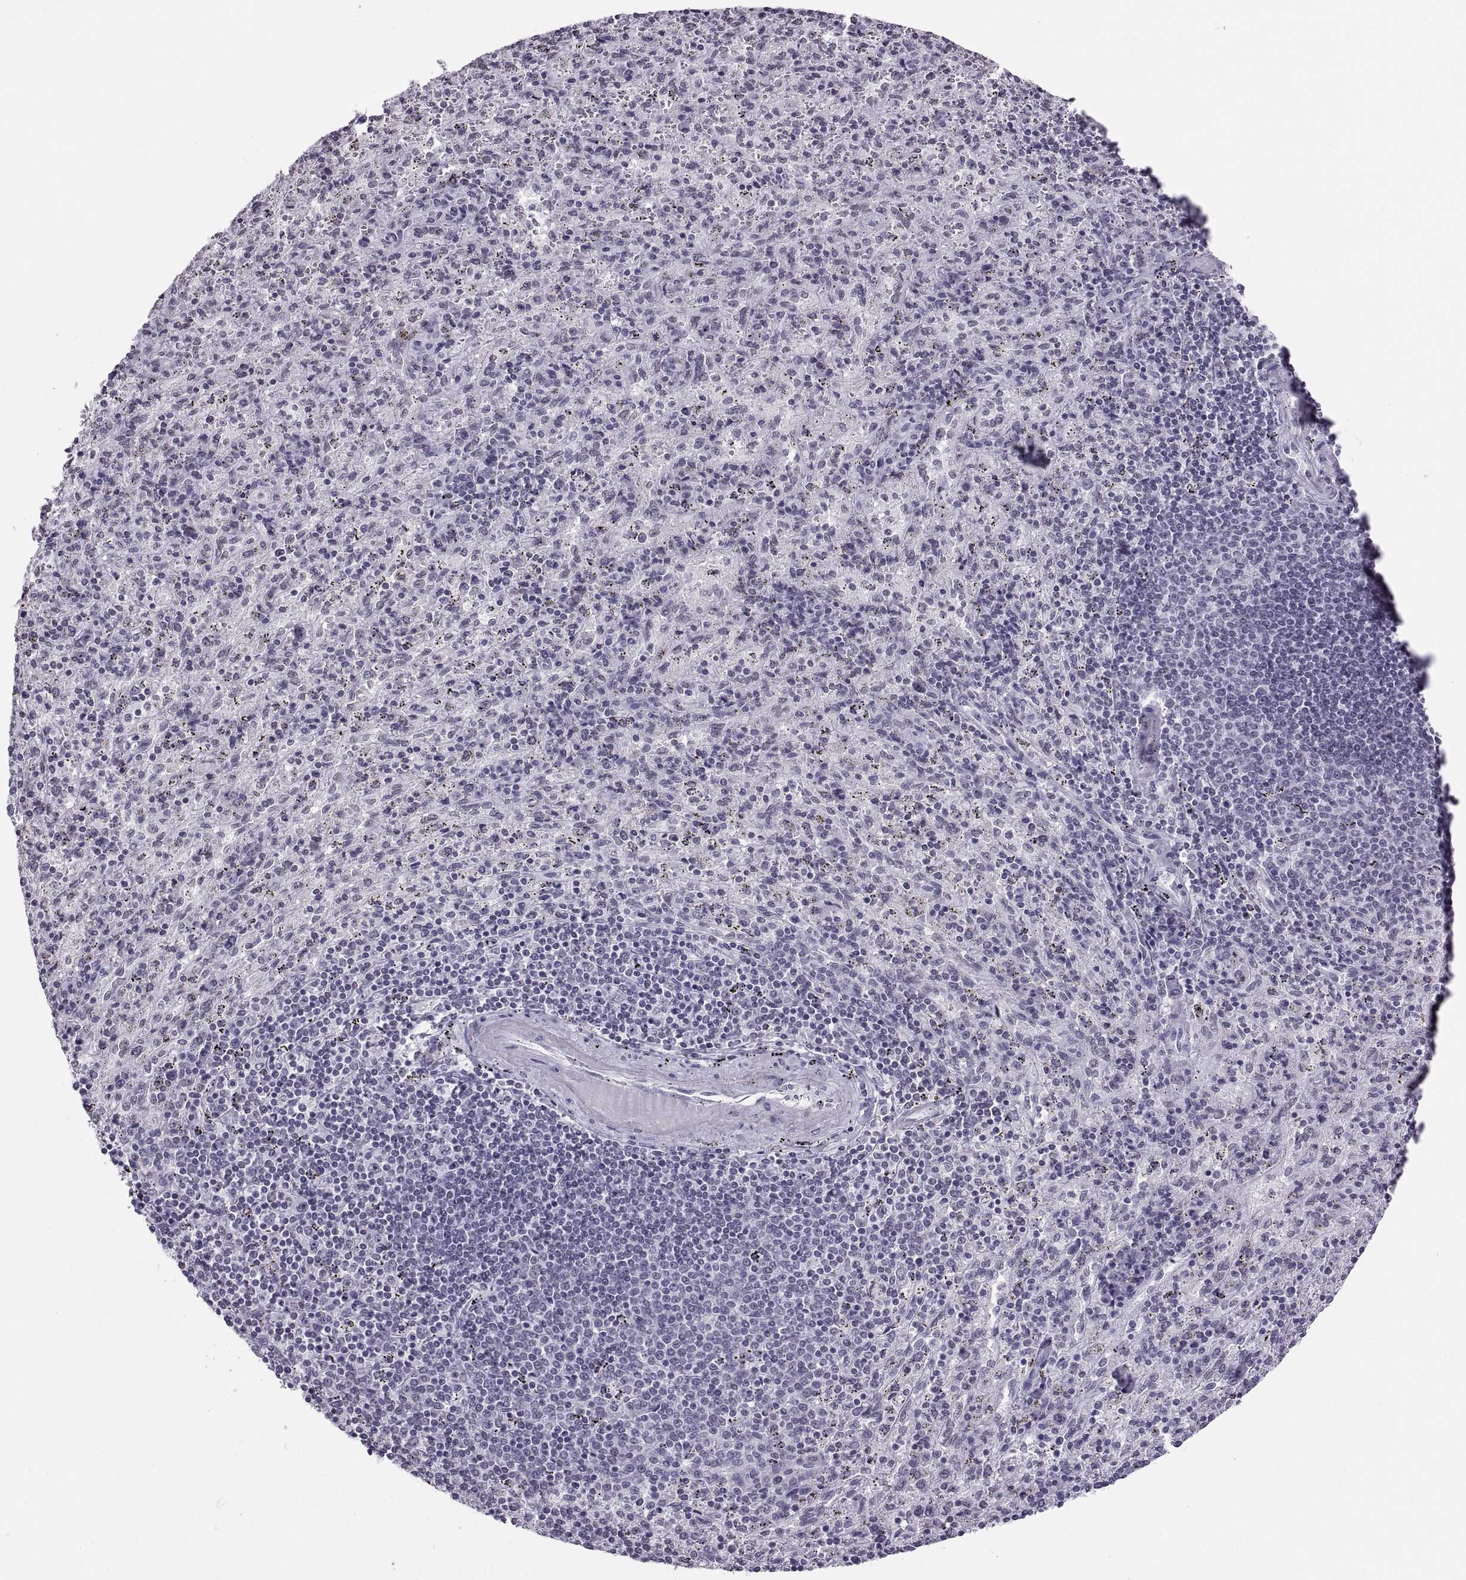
{"staining": {"intensity": "negative", "quantity": "none", "location": "none"}, "tissue": "spleen", "cell_type": "Cells in red pulp", "image_type": "normal", "snomed": [{"axis": "morphology", "description": "Normal tissue, NOS"}, {"axis": "topography", "description": "Spleen"}], "caption": "Human spleen stained for a protein using immunohistochemistry shows no expression in cells in red pulp.", "gene": "CARTPT", "patient": {"sex": "male", "age": 57}}